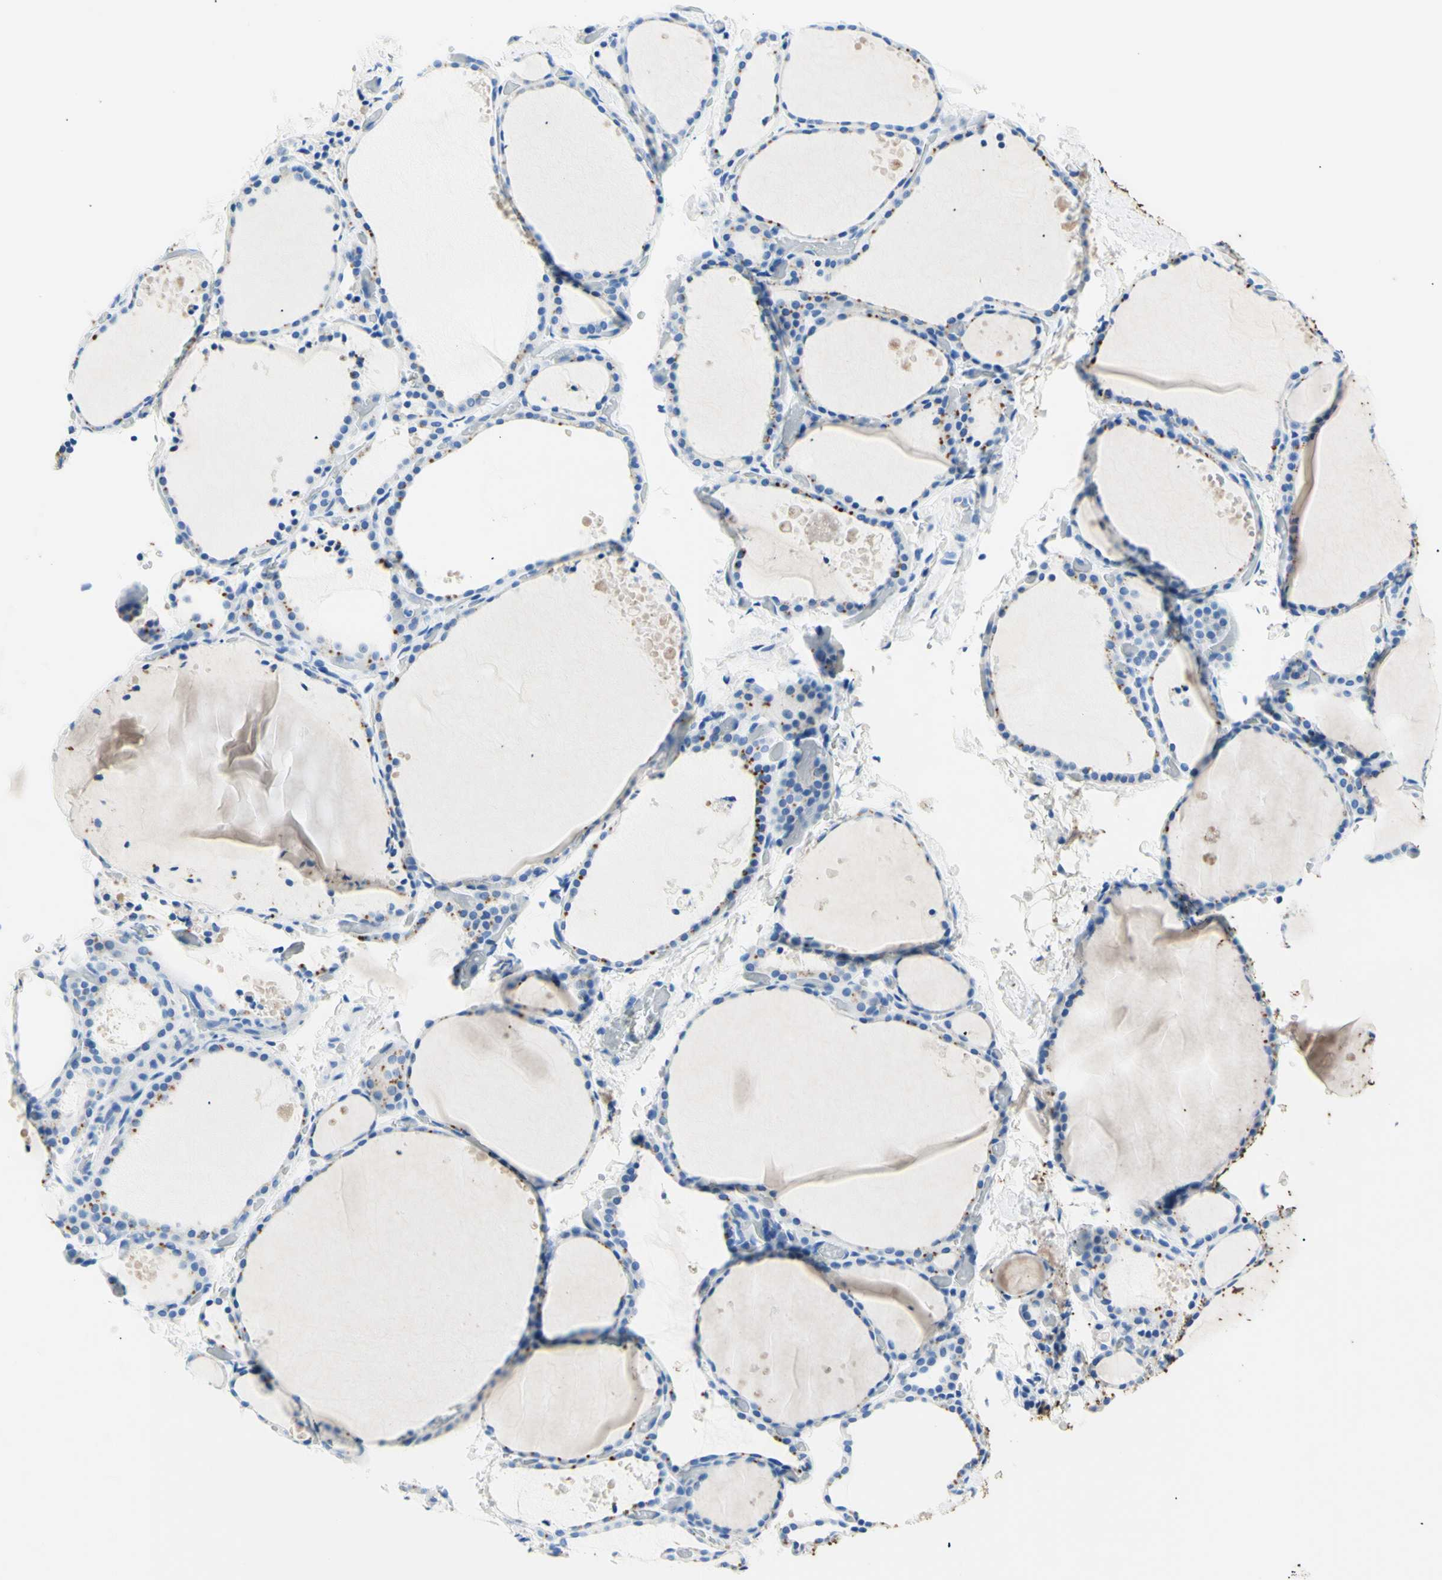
{"staining": {"intensity": "strong", "quantity": "<25%", "location": "cytoplasmic/membranous"}, "tissue": "thyroid gland", "cell_type": "Glandular cells", "image_type": "normal", "snomed": [{"axis": "morphology", "description": "Normal tissue, NOS"}, {"axis": "topography", "description": "Thyroid gland"}], "caption": "High-power microscopy captured an IHC histopathology image of unremarkable thyroid gland, revealing strong cytoplasmic/membranous staining in about <25% of glandular cells. The protein of interest is shown in brown color, while the nuclei are stained blue.", "gene": "MYH2", "patient": {"sex": "female", "age": 44}}